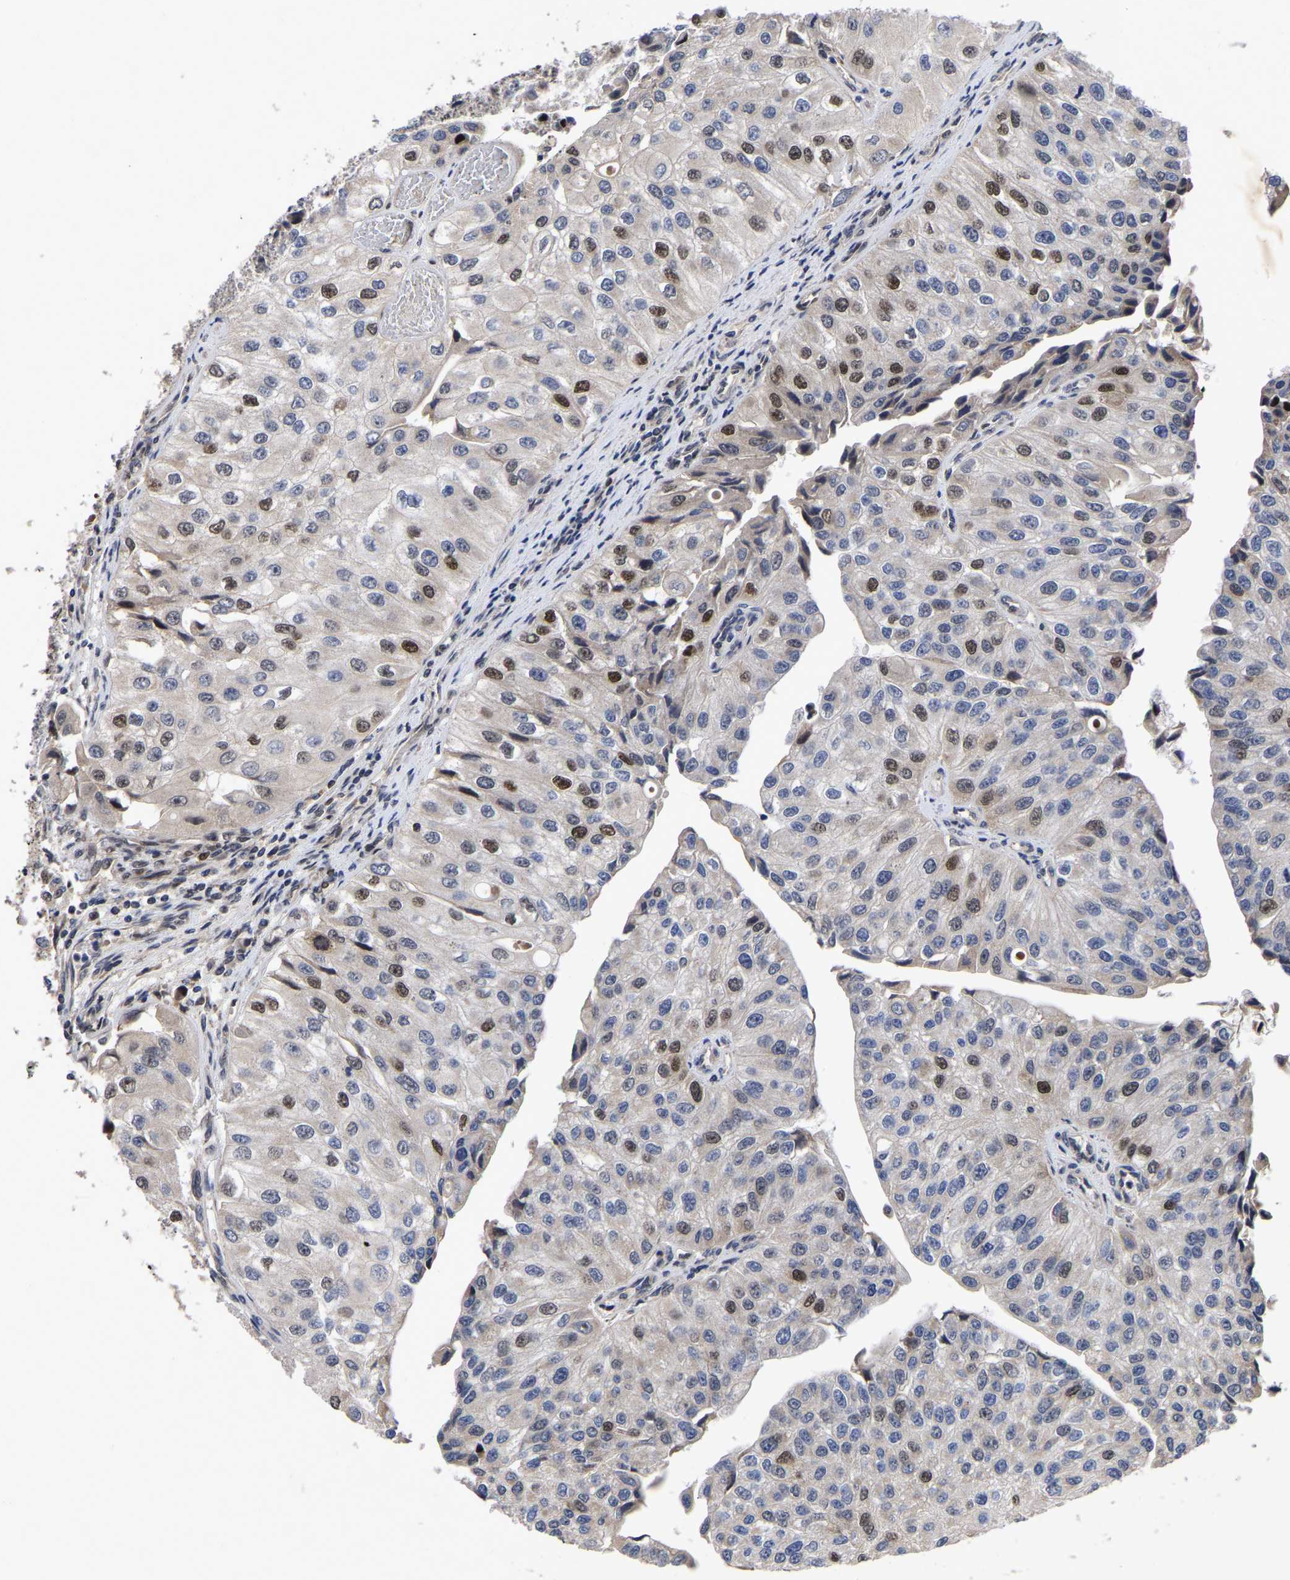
{"staining": {"intensity": "moderate", "quantity": "25%-75%", "location": "nuclear"}, "tissue": "urothelial cancer", "cell_type": "Tumor cells", "image_type": "cancer", "snomed": [{"axis": "morphology", "description": "Urothelial carcinoma, High grade"}, {"axis": "topography", "description": "Kidney"}, {"axis": "topography", "description": "Urinary bladder"}], "caption": "The image displays staining of urothelial cancer, revealing moderate nuclear protein positivity (brown color) within tumor cells.", "gene": "JUNB", "patient": {"sex": "male", "age": 77}}